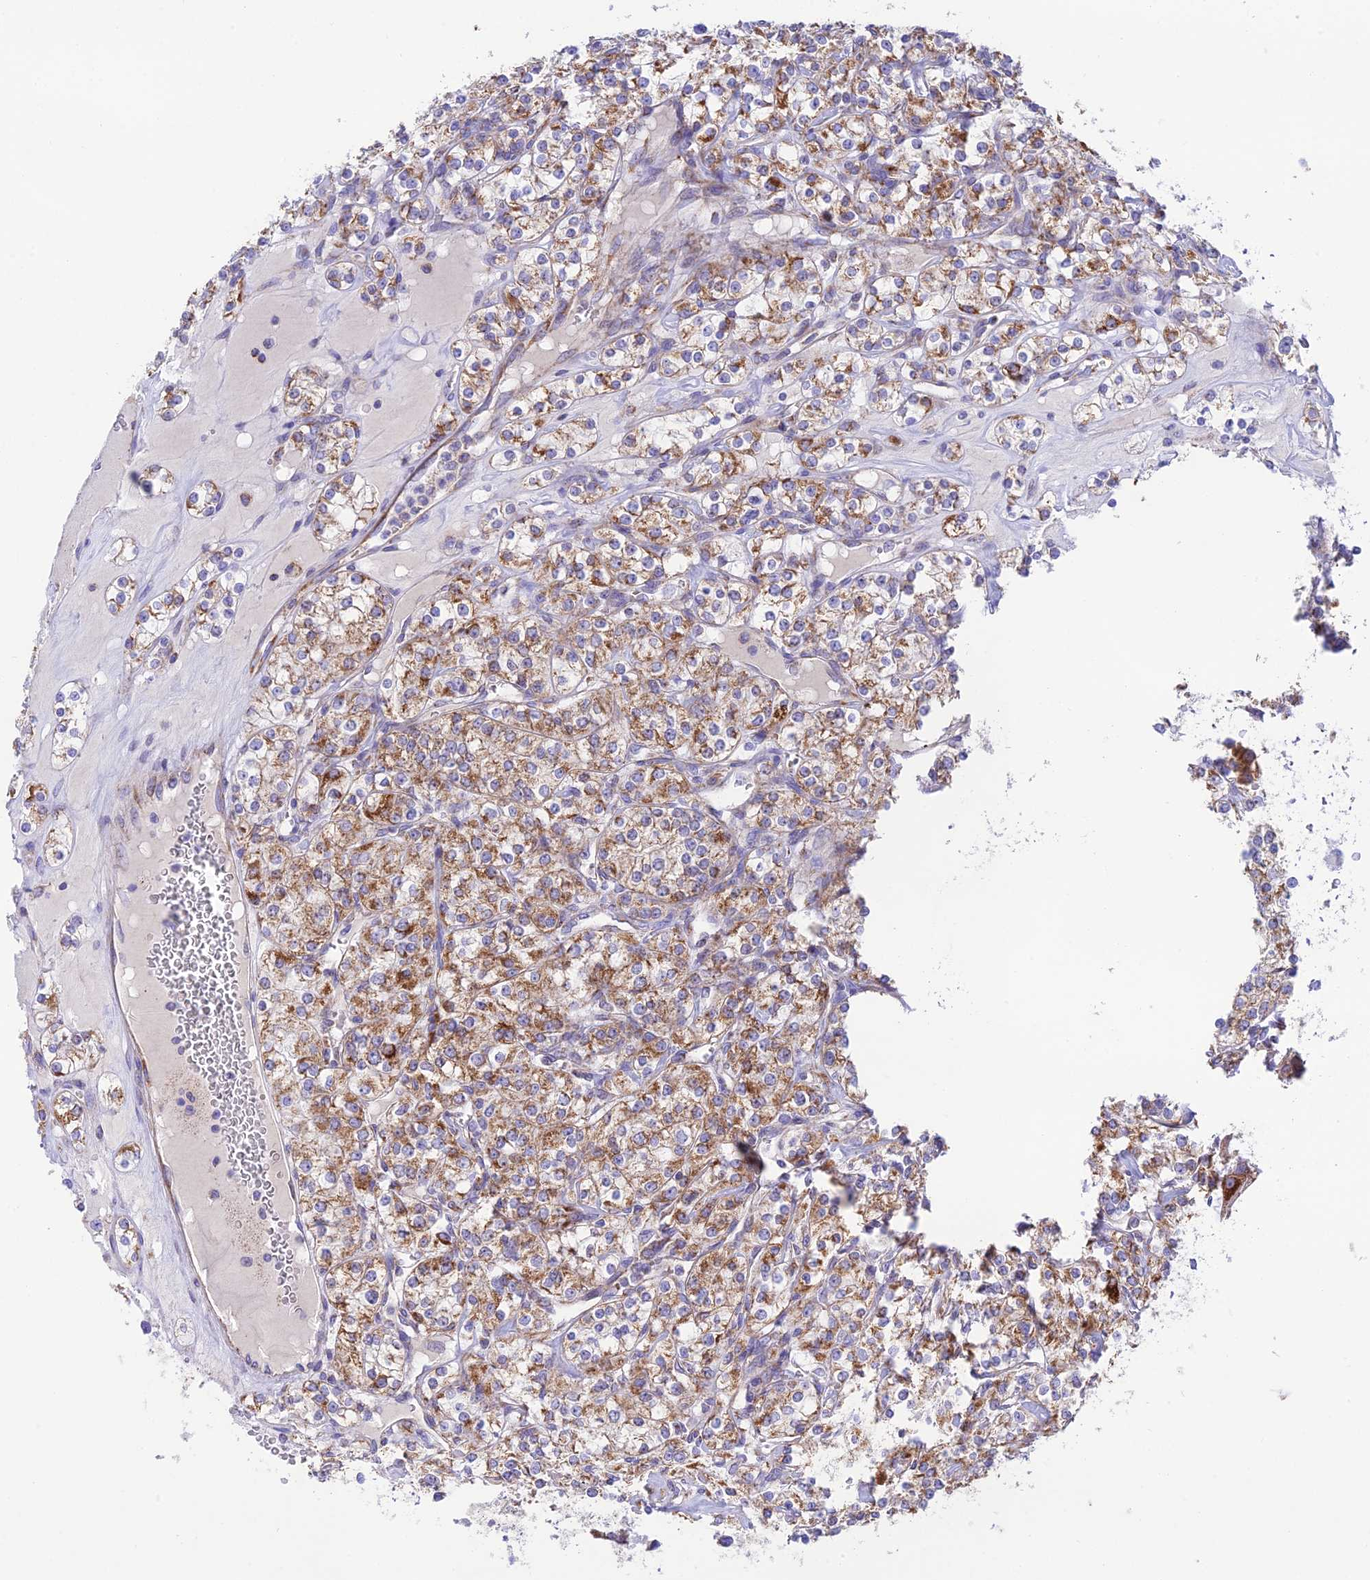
{"staining": {"intensity": "moderate", "quantity": ">75%", "location": "cytoplasmic/membranous"}, "tissue": "renal cancer", "cell_type": "Tumor cells", "image_type": "cancer", "snomed": [{"axis": "morphology", "description": "Adenocarcinoma, NOS"}, {"axis": "topography", "description": "Kidney"}], "caption": "The image demonstrates immunohistochemical staining of renal cancer. There is moderate cytoplasmic/membranous positivity is present in approximately >75% of tumor cells.", "gene": "HSDL2", "patient": {"sex": "male", "age": 77}}